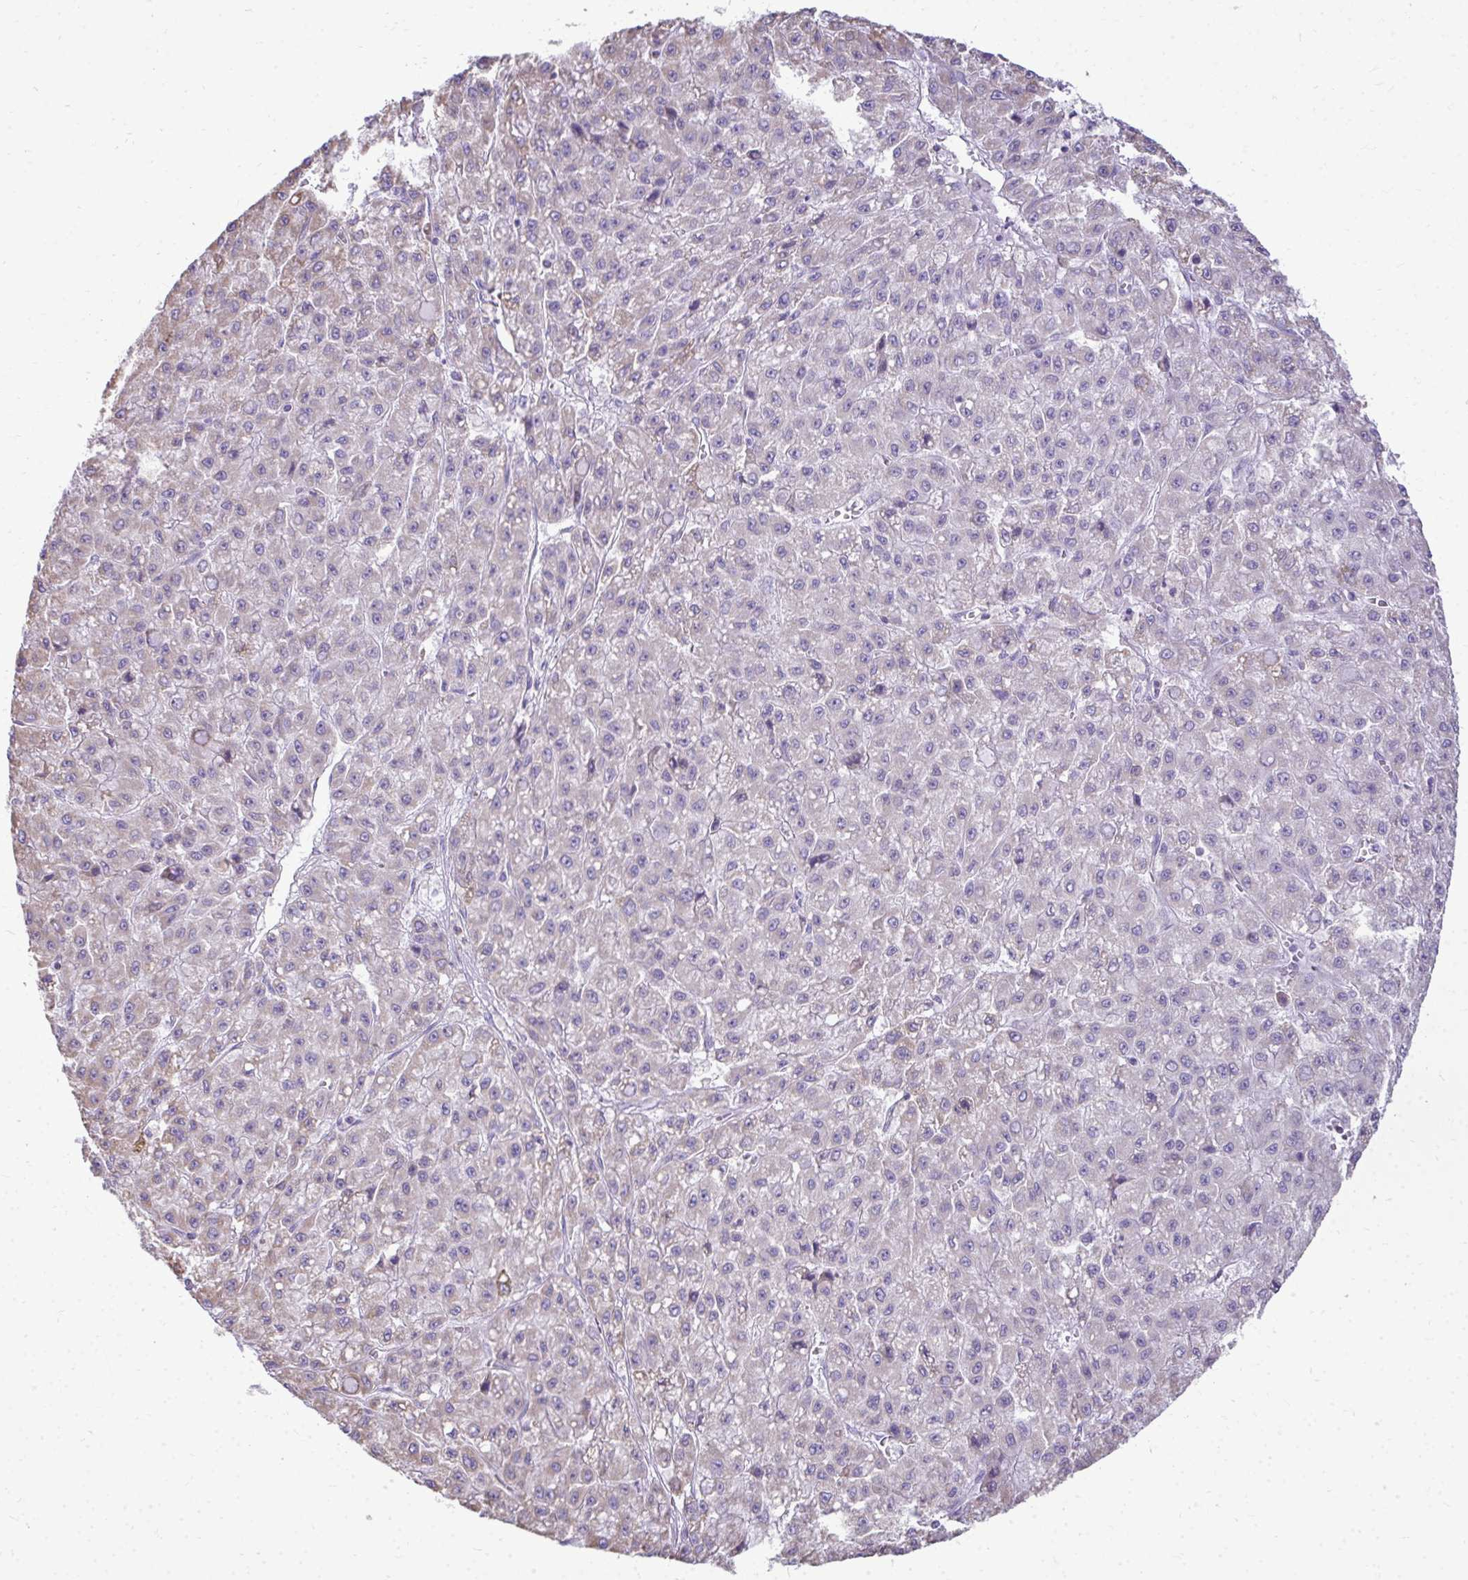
{"staining": {"intensity": "negative", "quantity": "none", "location": "none"}, "tissue": "liver cancer", "cell_type": "Tumor cells", "image_type": "cancer", "snomed": [{"axis": "morphology", "description": "Carcinoma, Hepatocellular, NOS"}, {"axis": "topography", "description": "Liver"}], "caption": "An immunohistochemistry micrograph of liver cancer (hepatocellular carcinoma) is shown. There is no staining in tumor cells of liver cancer (hepatocellular carcinoma).", "gene": "MPZL2", "patient": {"sex": "male", "age": 70}}